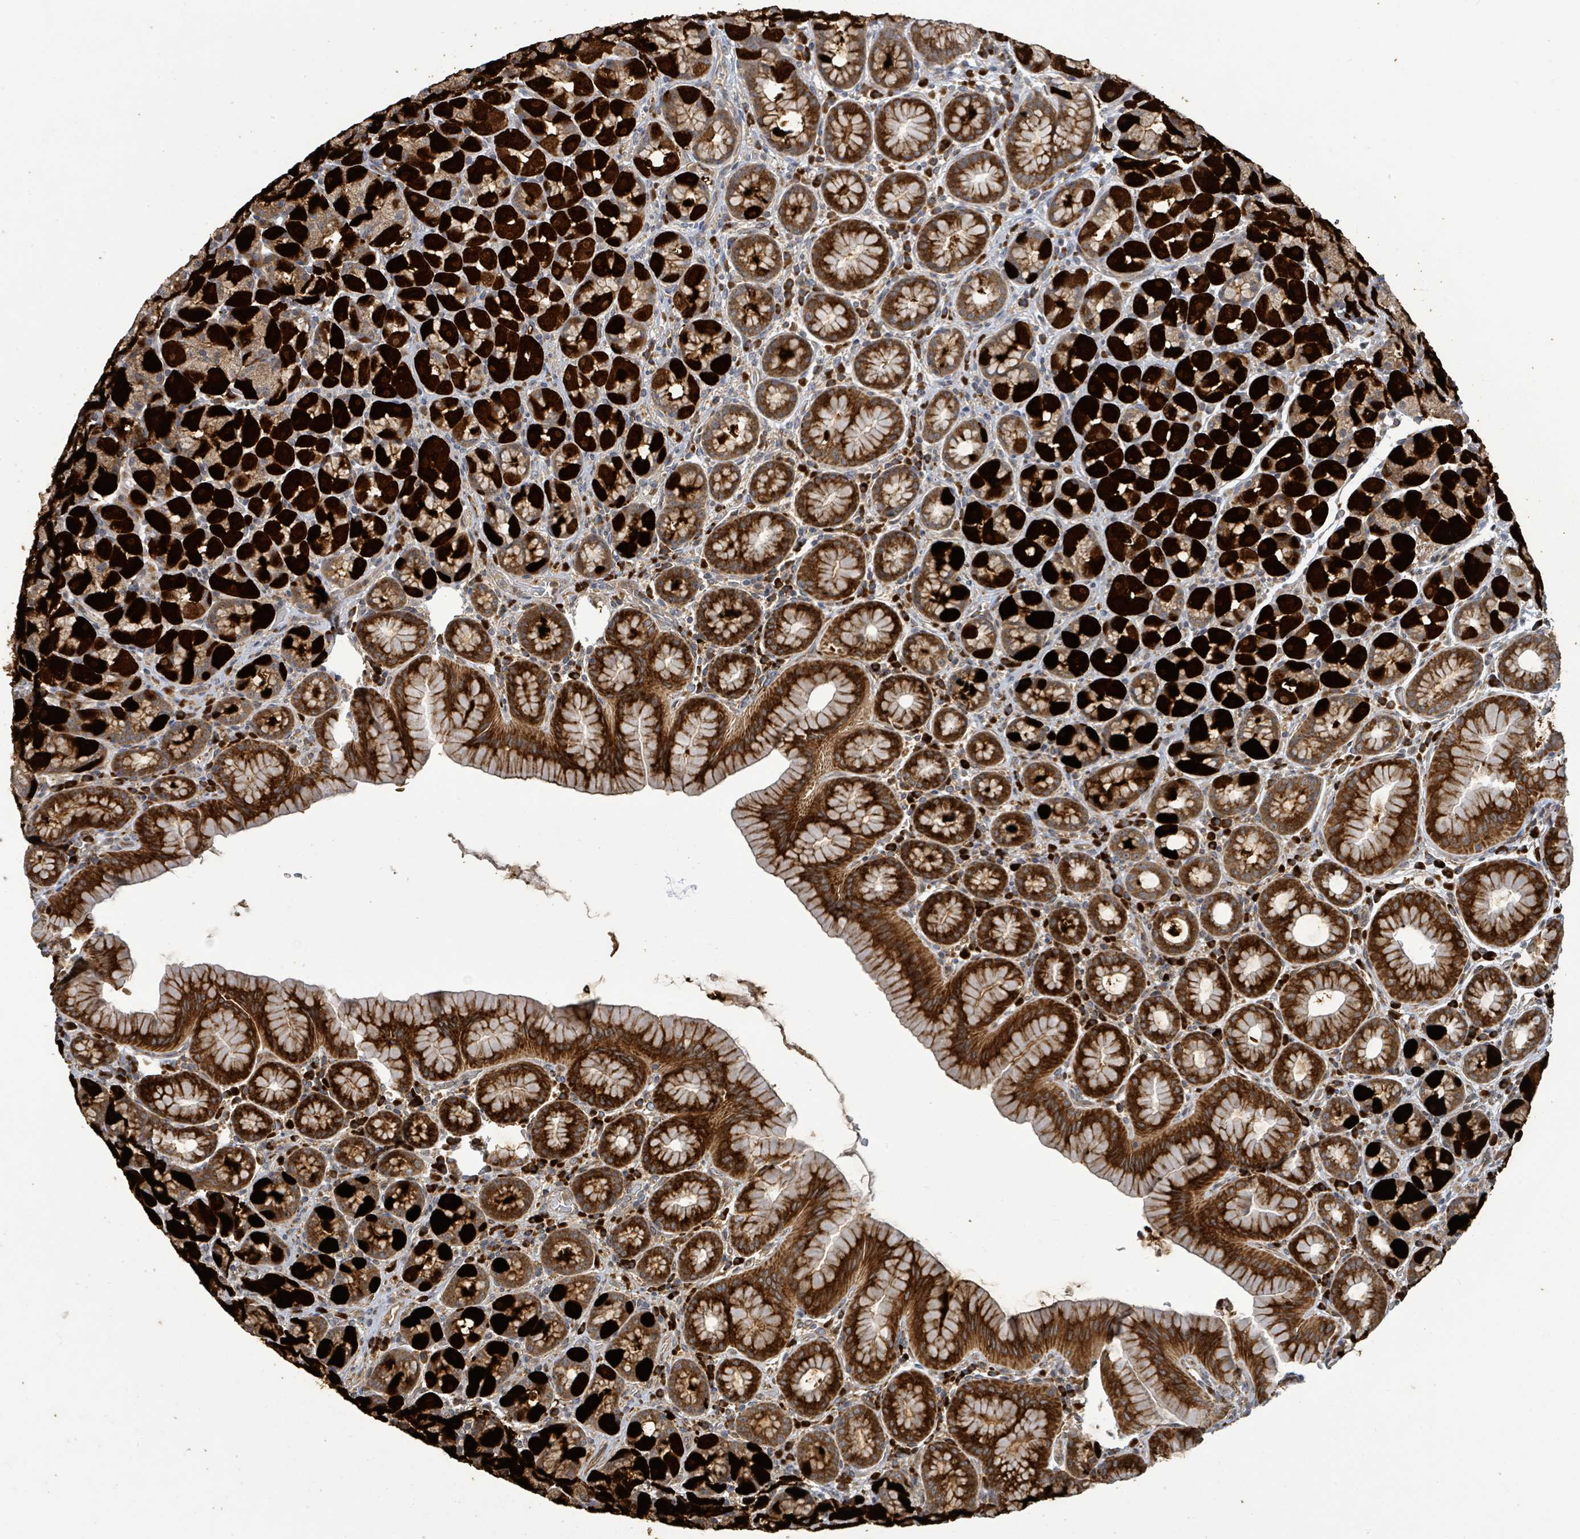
{"staining": {"intensity": "strong", "quantity": ">75%", "location": "cytoplasmic/membranous"}, "tissue": "stomach", "cell_type": "Glandular cells", "image_type": "normal", "snomed": [{"axis": "morphology", "description": "Normal tissue, NOS"}, {"axis": "topography", "description": "Stomach, upper"}, {"axis": "topography", "description": "Stomach"}], "caption": "Human stomach stained for a protein (brown) demonstrates strong cytoplasmic/membranous positive expression in approximately >75% of glandular cells.", "gene": "STARD4", "patient": {"sex": "male", "age": 68}}